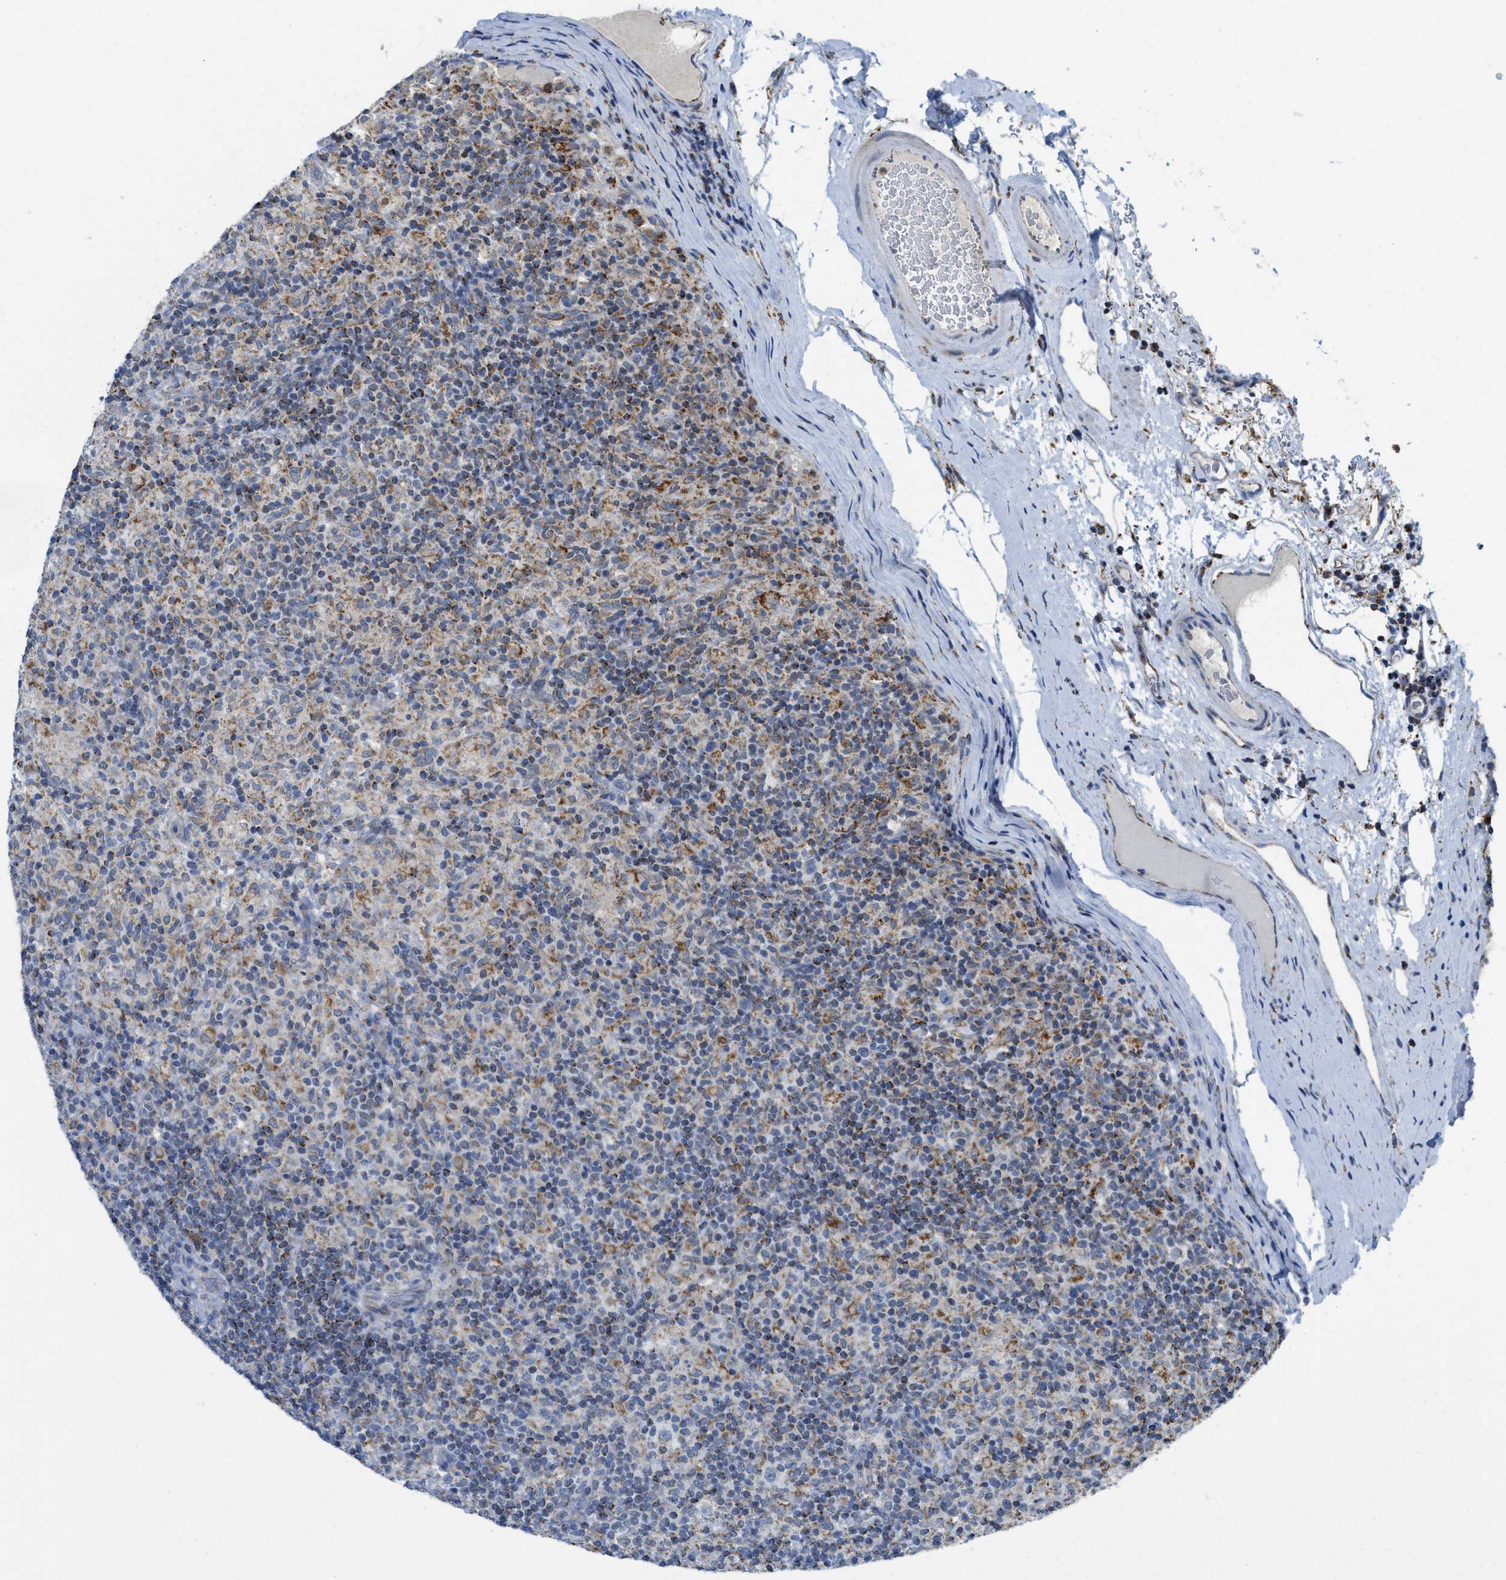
{"staining": {"intensity": "moderate", "quantity": "25%-75%", "location": "cytoplasmic/membranous"}, "tissue": "lymphoma", "cell_type": "Tumor cells", "image_type": "cancer", "snomed": [{"axis": "morphology", "description": "Hodgkin's disease, NOS"}, {"axis": "topography", "description": "Lymph node"}], "caption": "Lymphoma stained with a protein marker exhibits moderate staining in tumor cells.", "gene": "GATD3", "patient": {"sex": "male", "age": 70}}